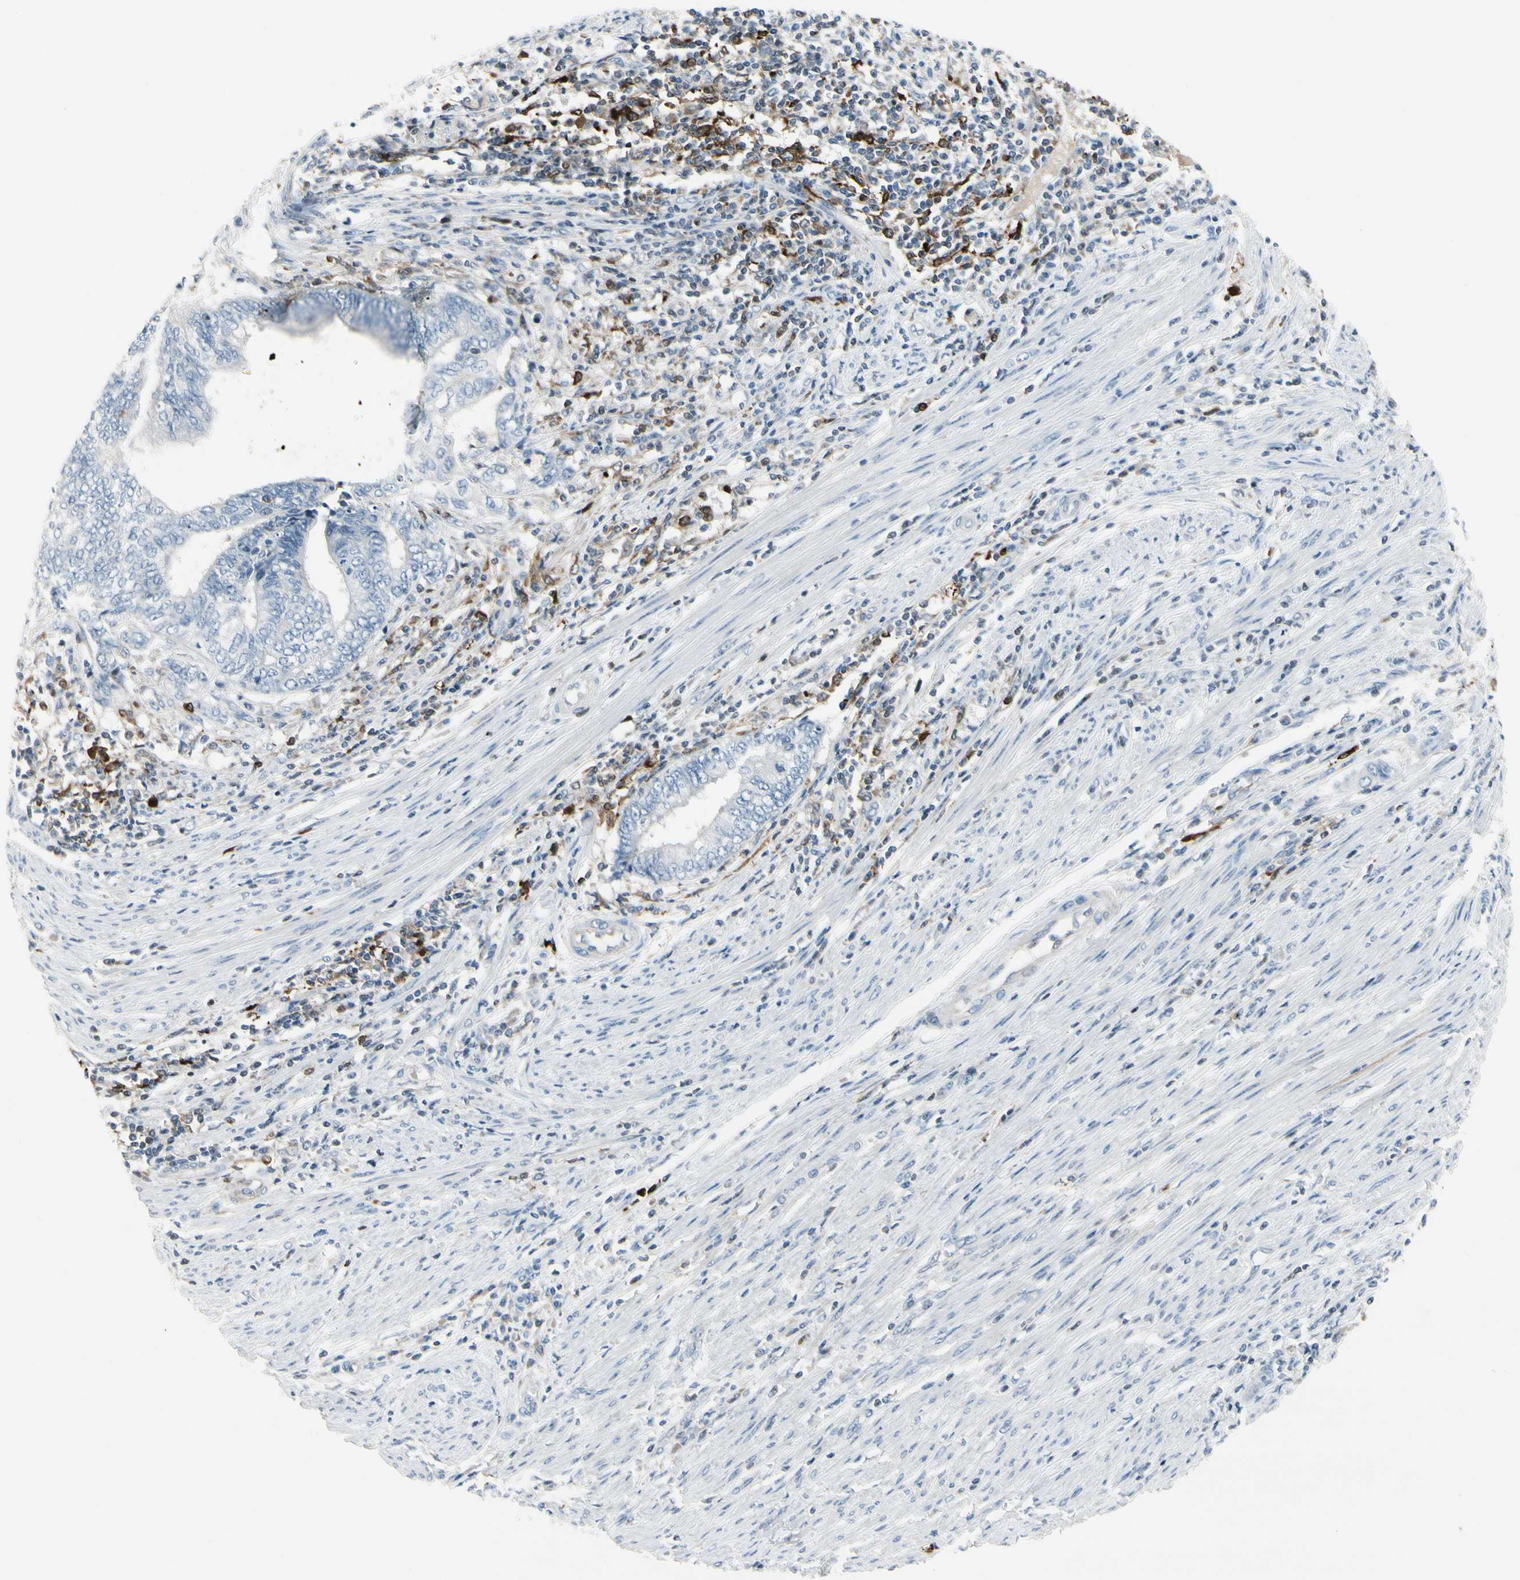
{"staining": {"intensity": "negative", "quantity": "none", "location": "none"}, "tissue": "endometrial cancer", "cell_type": "Tumor cells", "image_type": "cancer", "snomed": [{"axis": "morphology", "description": "Adenocarcinoma, NOS"}, {"axis": "topography", "description": "Uterus"}, {"axis": "topography", "description": "Endometrium"}], "caption": "Human adenocarcinoma (endometrial) stained for a protein using IHC reveals no staining in tumor cells.", "gene": "TRAF1", "patient": {"sex": "female", "age": 70}}